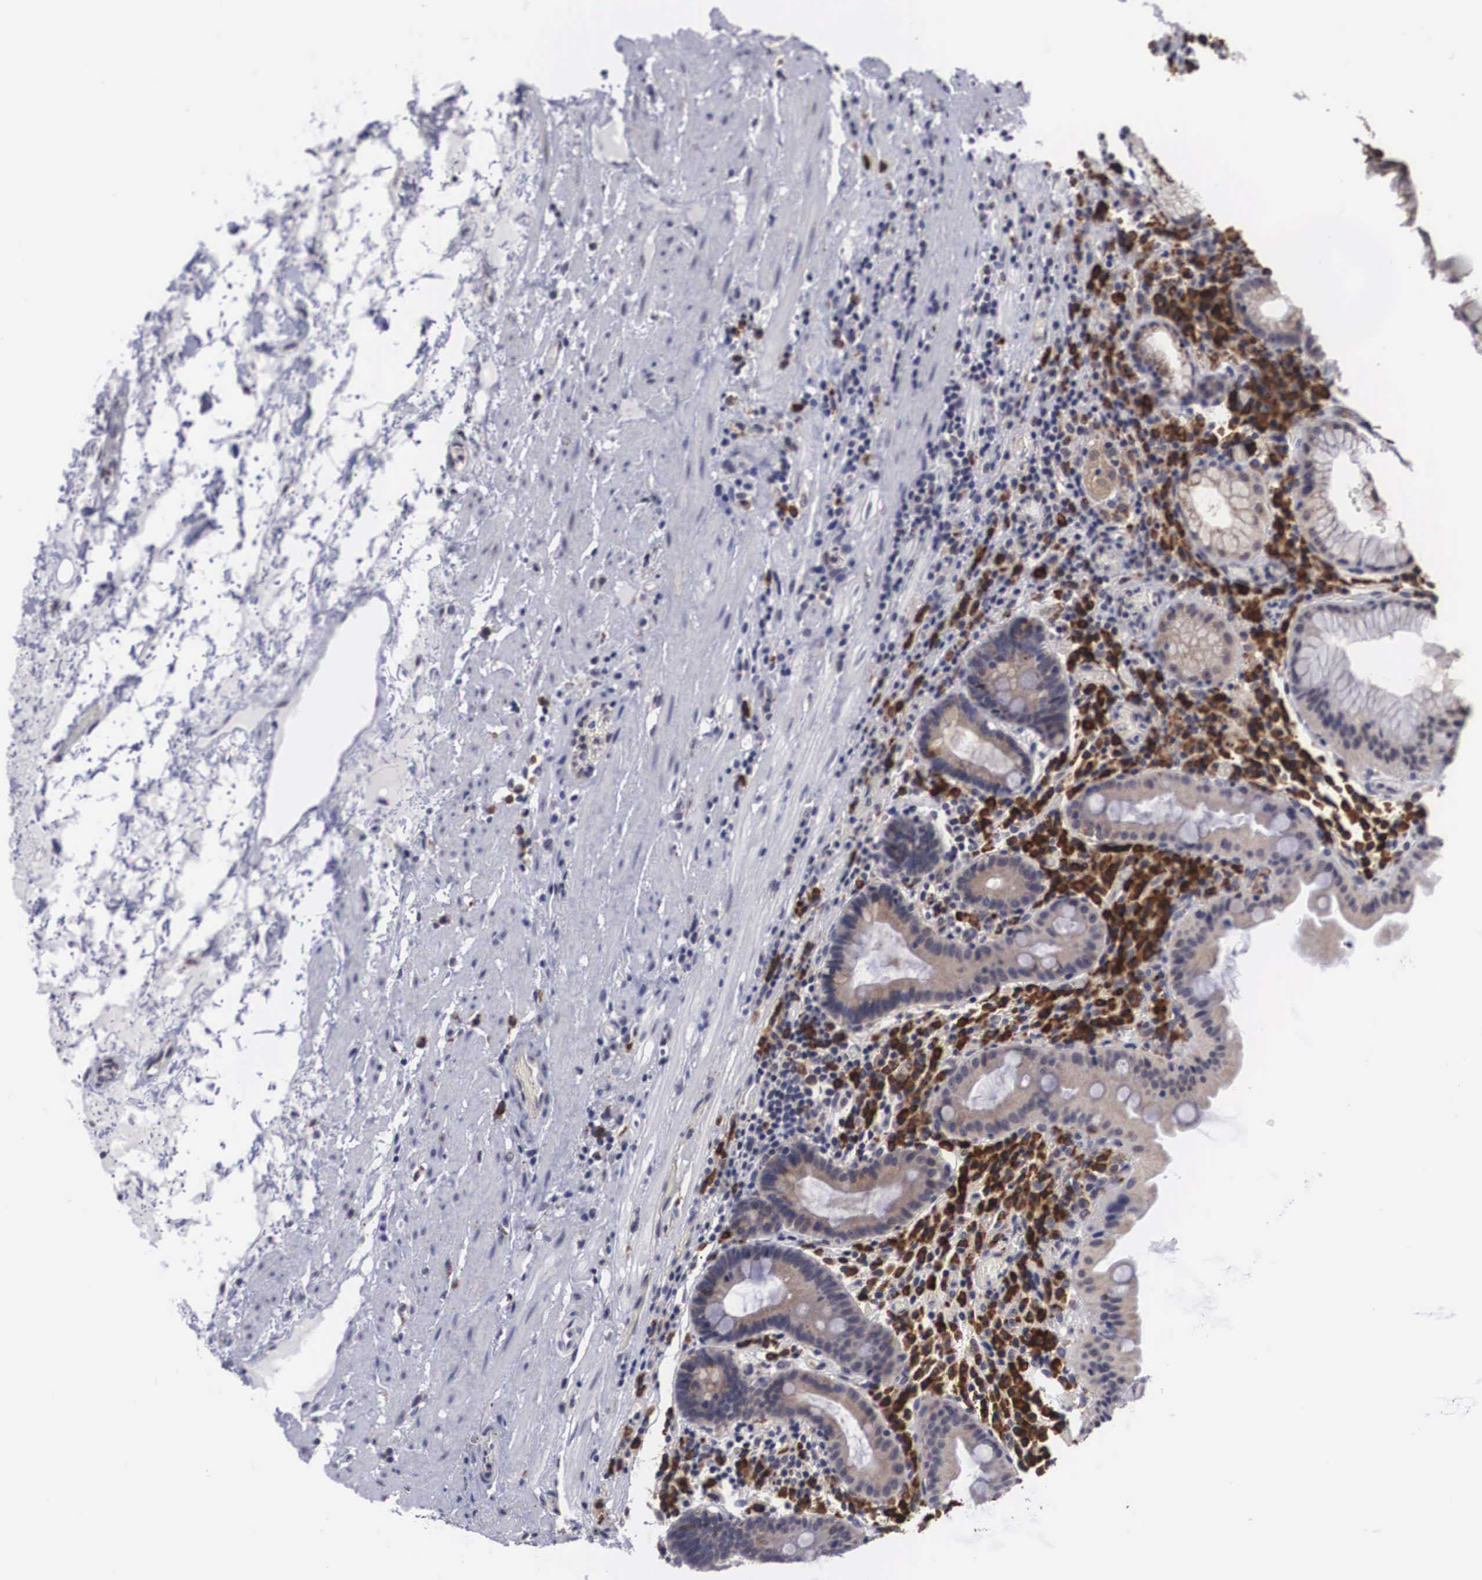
{"staining": {"intensity": "strong", "quantity": "25%-75%", "location": "cytoplasmic/membranous"}, "tissue": "stomach", "cell_type": "Glandular cells", "image_type": "normal", "snomed": [{"axis": "morphology", "description": "Normal tissue, NOS"}, {"axis": "topography", "description": "Stomach, lower"}, {"axis": "topography", "description": "Duodenum"}], "caption": "High-magnification brightfield microscopy of unremarkable stomach stained with DAB (3,3'-diaminobenzidine) (brown) and counterstained with hematoxylin (blue). glandular cells exhibit strong cytoplasmic/membranous staining is appreciated in about25%-75% of cells. Nuclei are stained in blue.", "gene": "CRELD2", "patient": {"sex": "male", "age": 84}}